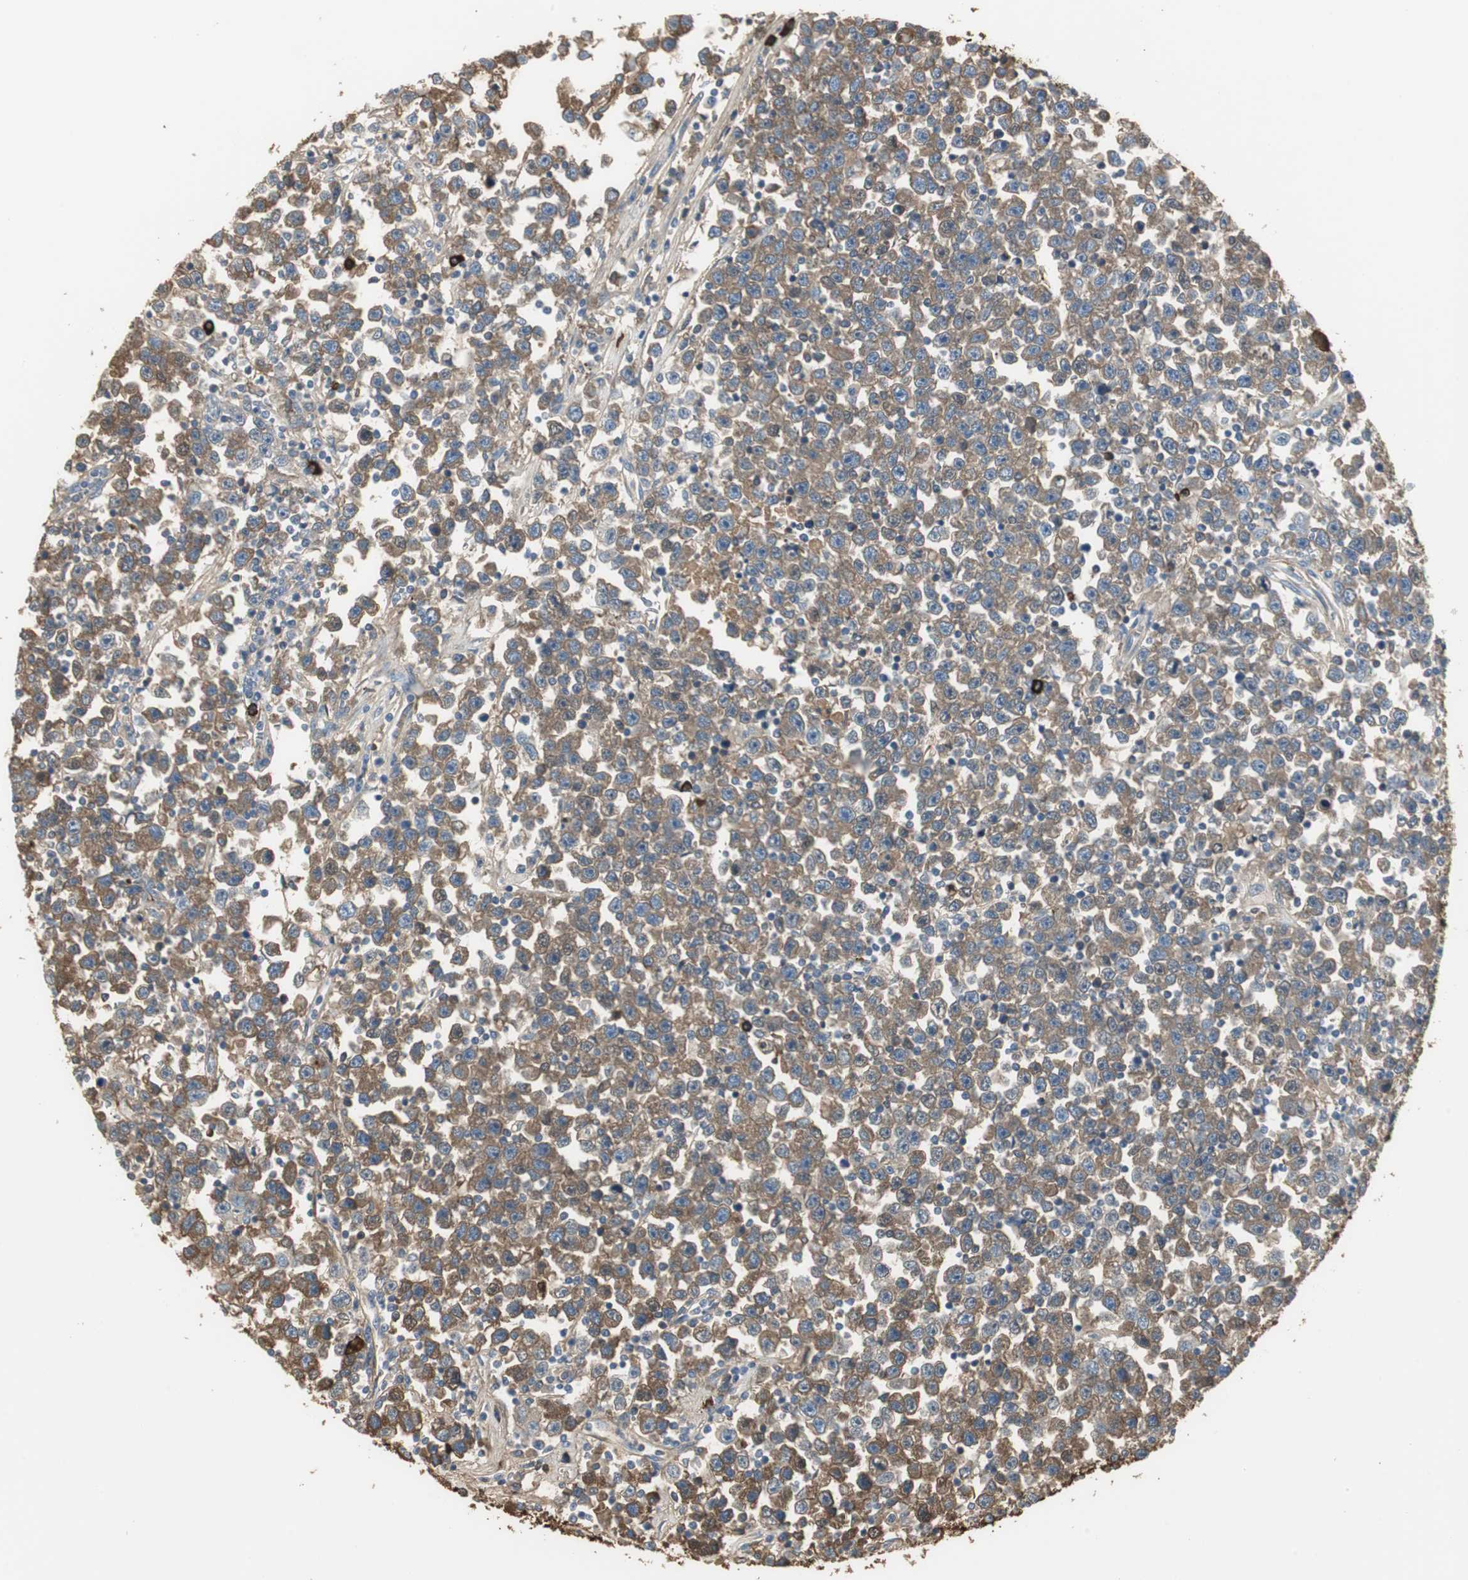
{"staining": {"intensity": "moderate", "quantity": ">75%", "location": "cytoplasmic/membranous"}, "tissue": "testis cancer", "cell_type": "Tumor cells", "image_type": "cancer", "snomed": [{"axis": "morphology", "description": "Seminoma, NOS"}, {"axis": "topography", "description": "Testis"}], "caption": "A photomicrograph of human testis cancer (seminoma) stained for a protein reveals moderate cytoplasmic/membranous brown staining in tumor cells.", "gene": "IGHA1", "patient": {"sex": "male", "age": 43}}